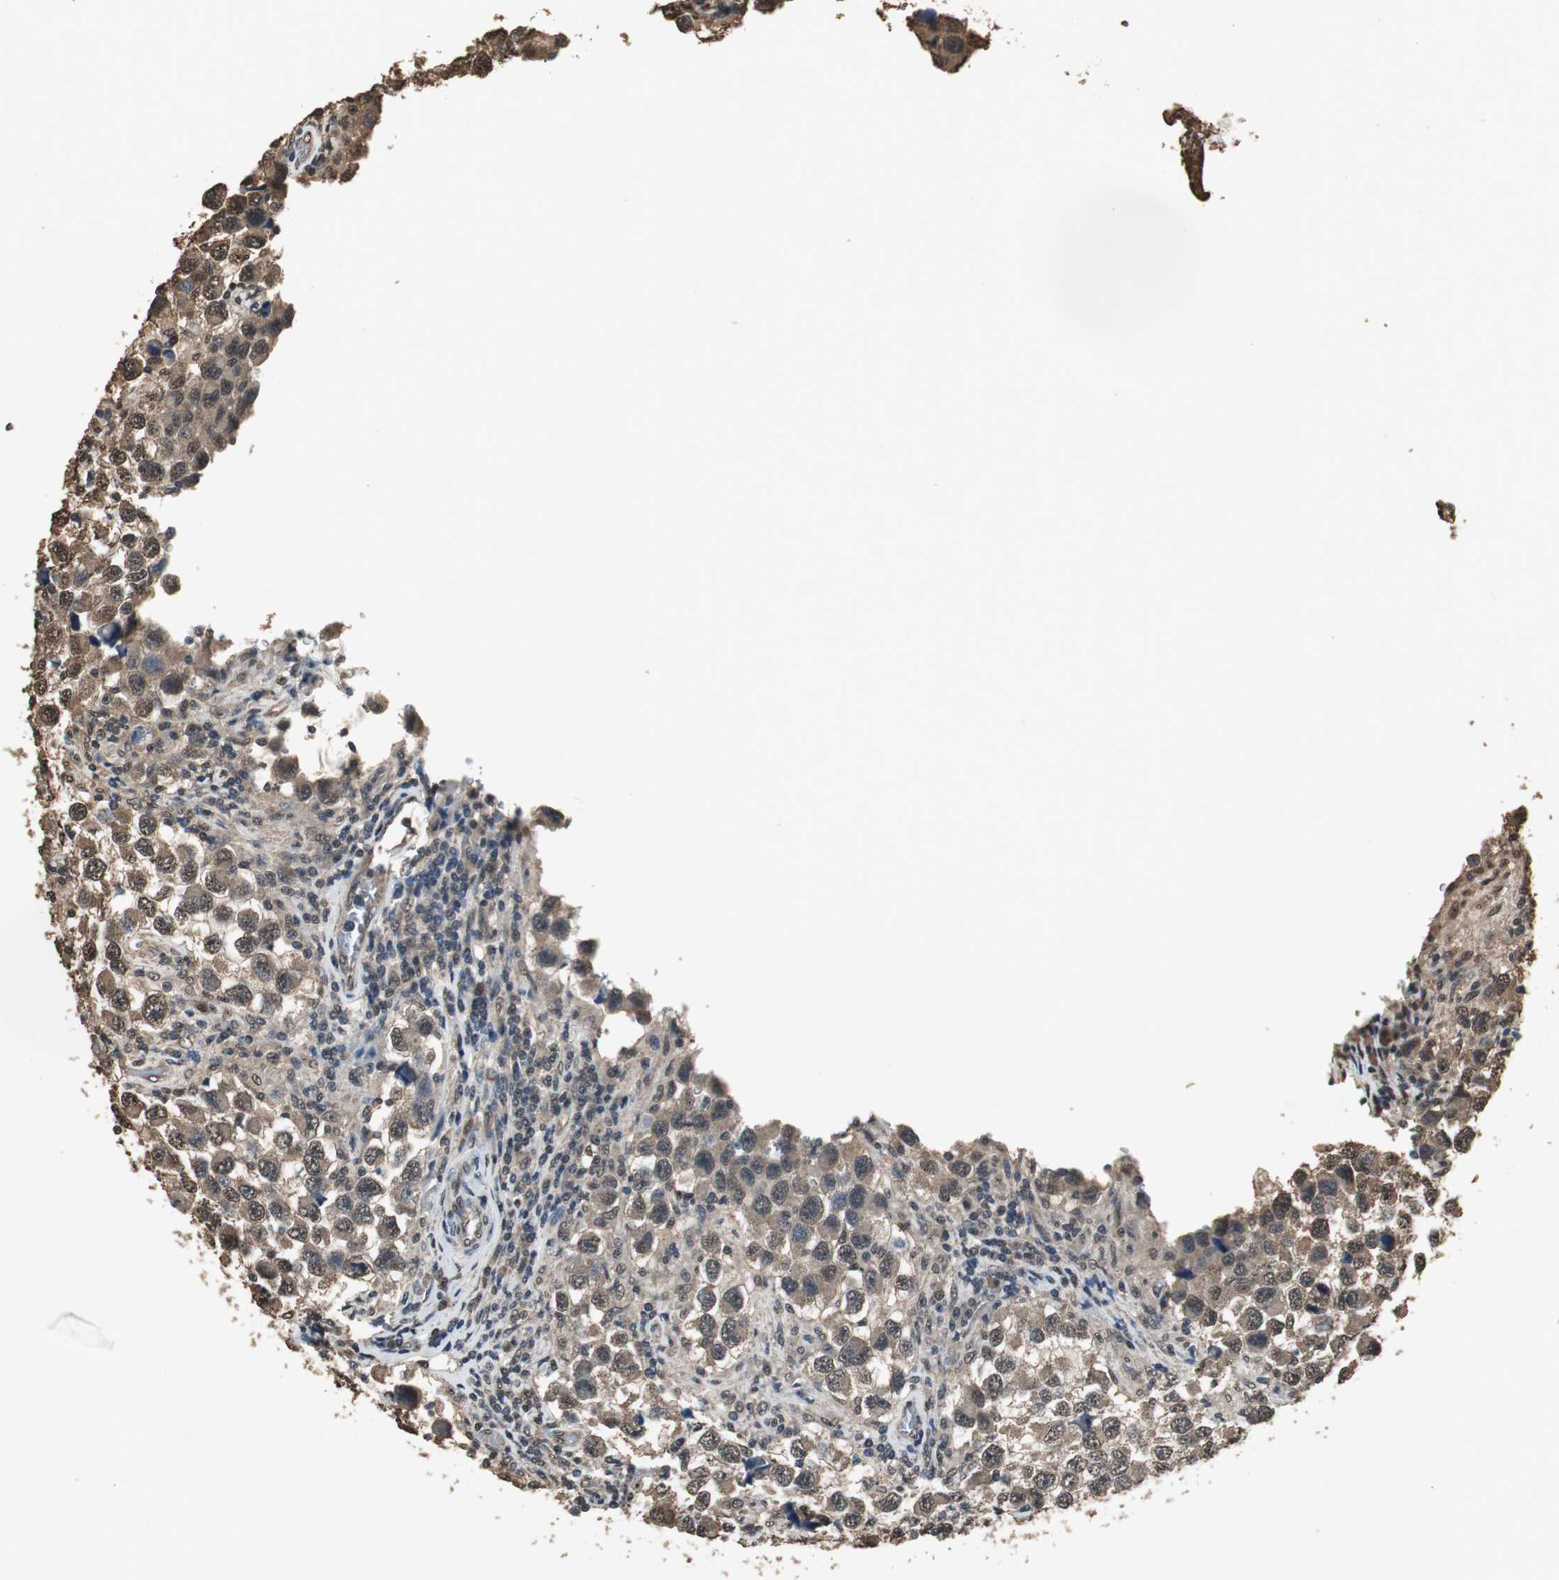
{"staining": {"intensity": "moderate", "quantity": ">75%", "location": "cytoplasmic/membranous,nuclear"}, "tissue": "testis cancer", "cell_type": "Tumor cells", "image_type": "cancer", "snomed": [{"axis": "morphology", "description": "Carcinoma, Embryonal, NOS"}, {"axis": "topography", "description": "Testis"}], "caption": "Tumor cells reveal moderate cytoplasmic/membranous and nuclear staining in approximately >75% of cells in testis cancer. (brown staining indicates protein expression, while blue staining denotes nuclei).", "gene": "PPP1R13B", "patient": {"sex": "male", "age": 21}}